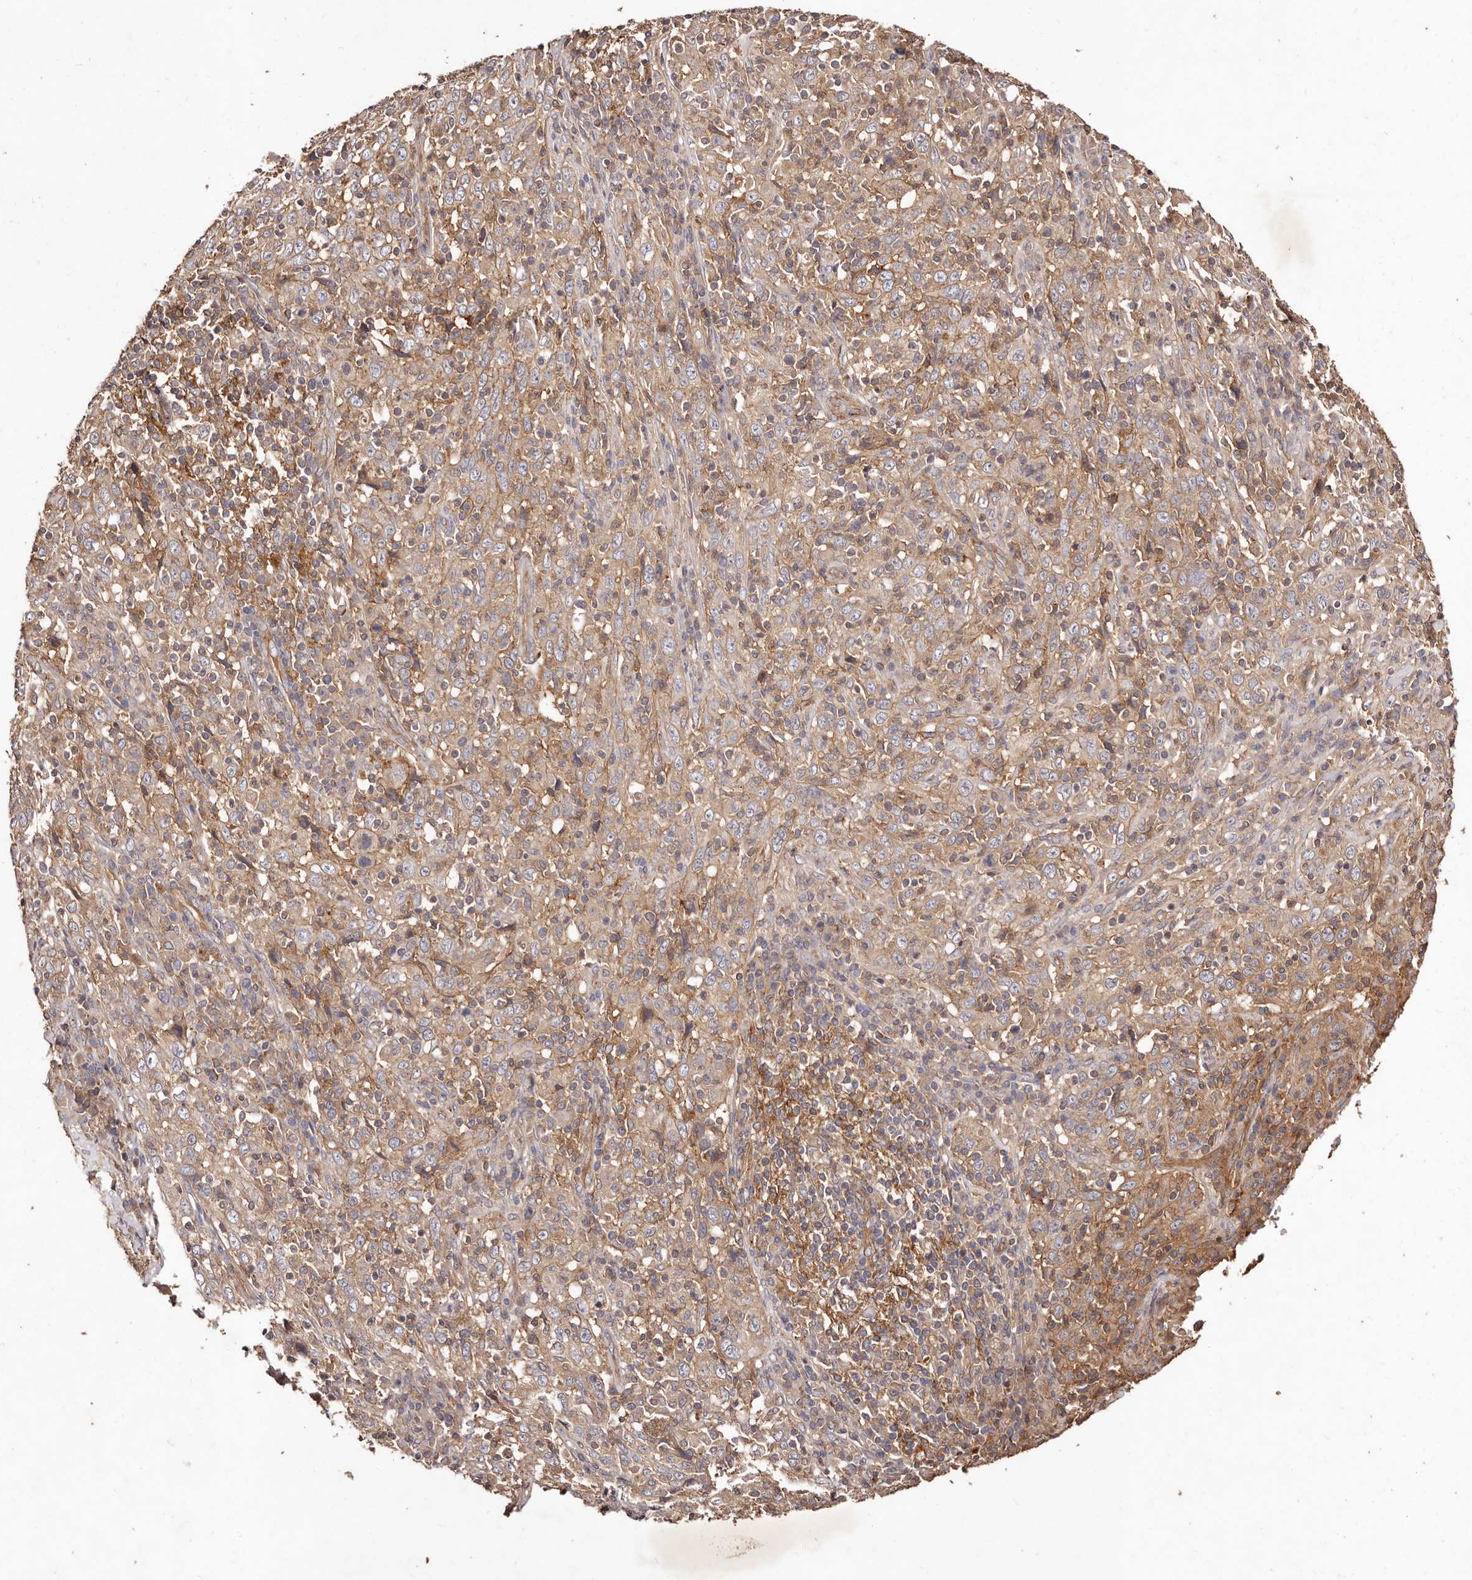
{"staining": {"intensity": "weak", "quantity": ">75%", "location": "cytoplasmic/membranous"}, "tissue": "cervical cancer", "cell_type": "Tumor cells", "image_type": "cancer", "snomed": [{"axis": "morphology", "description": "Squamous cell carcinoma, NOS"}, {"axis": "topography", "description": "Cervix"}], "caption": "Brown immunohistochemical staining in human cervical cancer displays weak cytoplasmic/membranous positivity in approximately >75% of tumor cells.", "gene": "CCL14", "patient": {"sex": "female", "age": 46}}